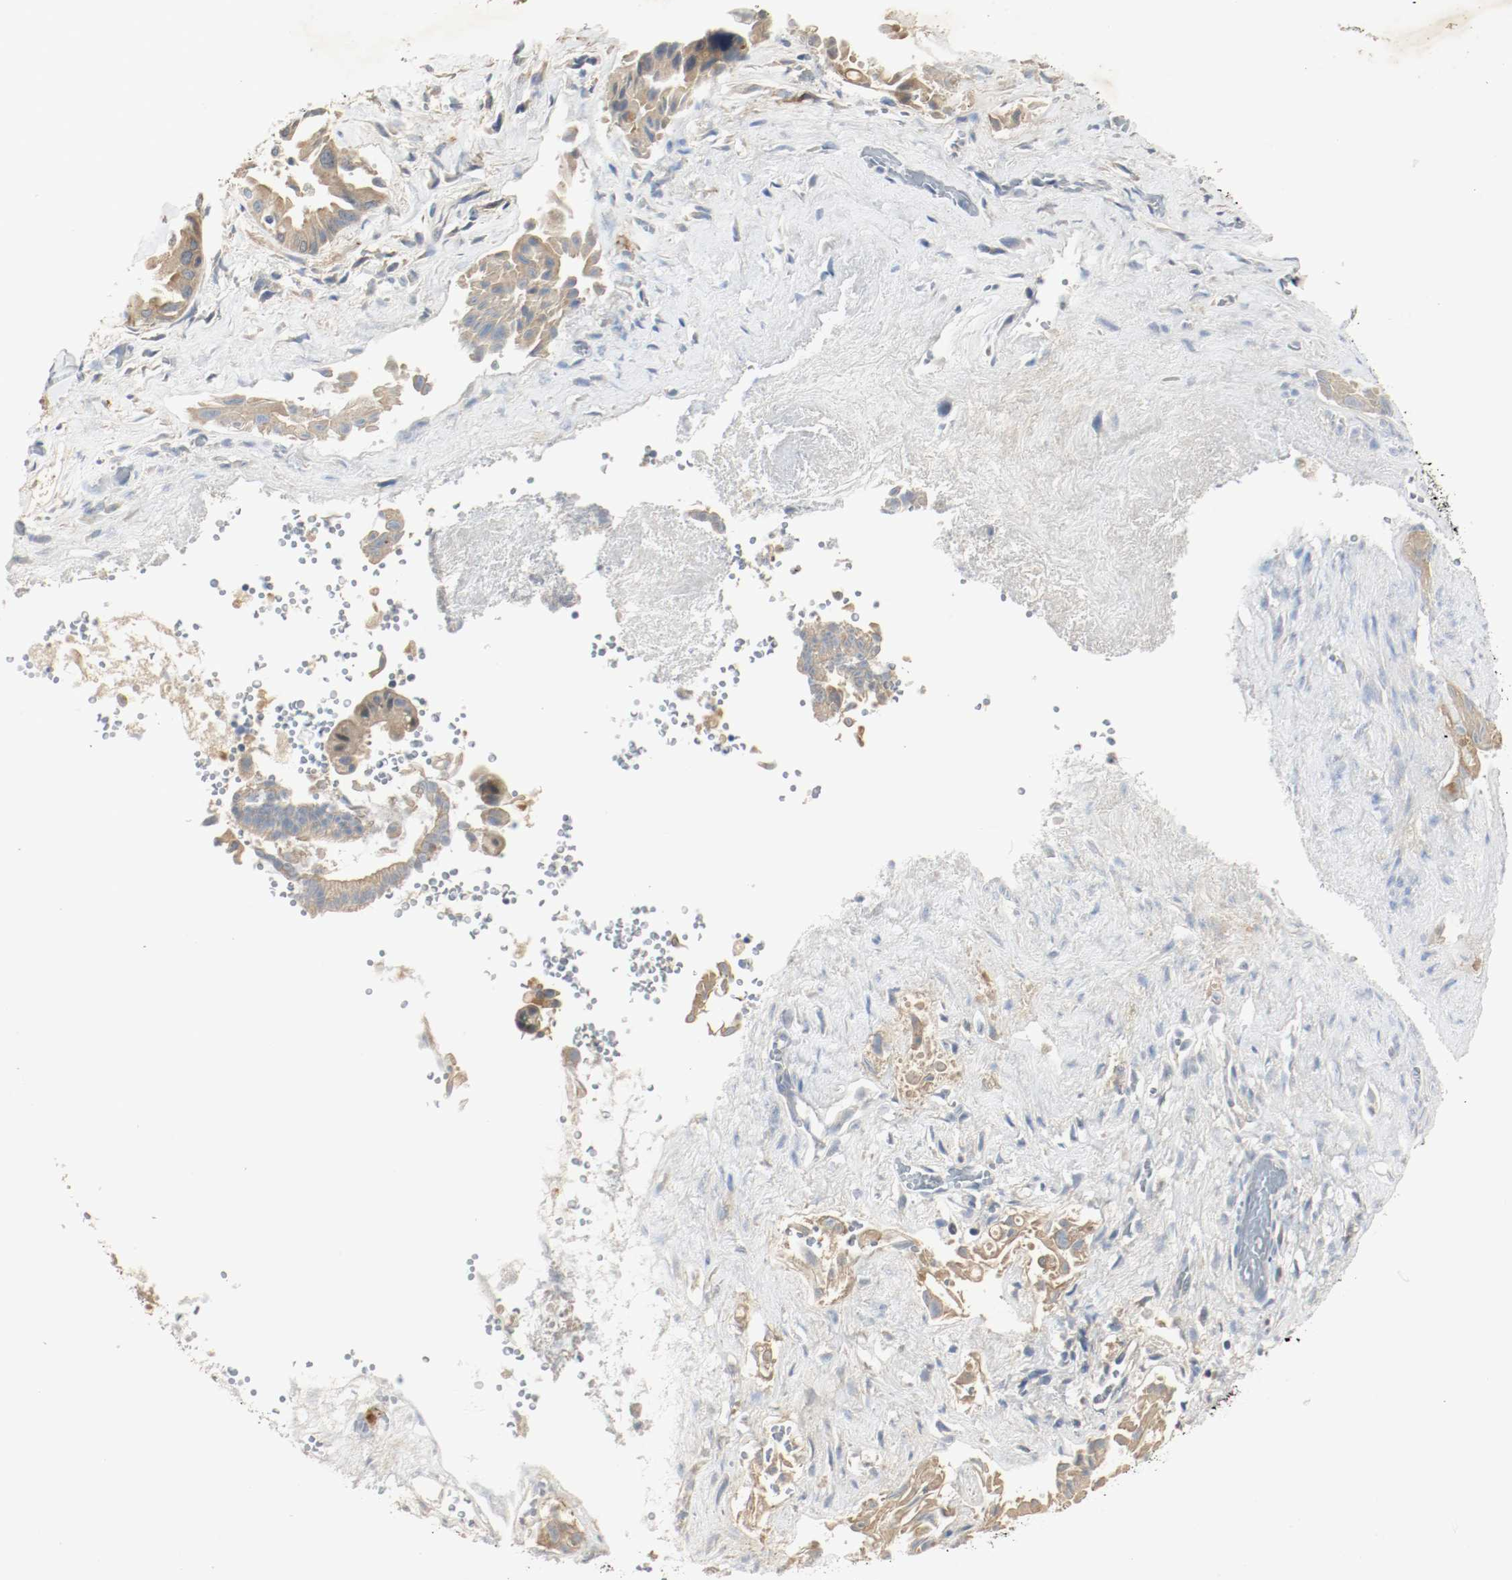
{"staining": {"intensity": "weak", "quantity": ">75%", "location": "cytoplasmic/membranous"}, "tissue": "liver cancer", "cell_type": "Tumor cells", "image_type": "cancer", "snomed": [{"axis": "morphology", "description": "Cholangiocarcinoma"}, {"axis": "topography", "description": "Liver"}], "caption": "Liver cancer stained with a protein marker demonstrates weak staining in tumor cells.", "gene": "MELTF", "patient": {"sex": "male", "age": 58}}